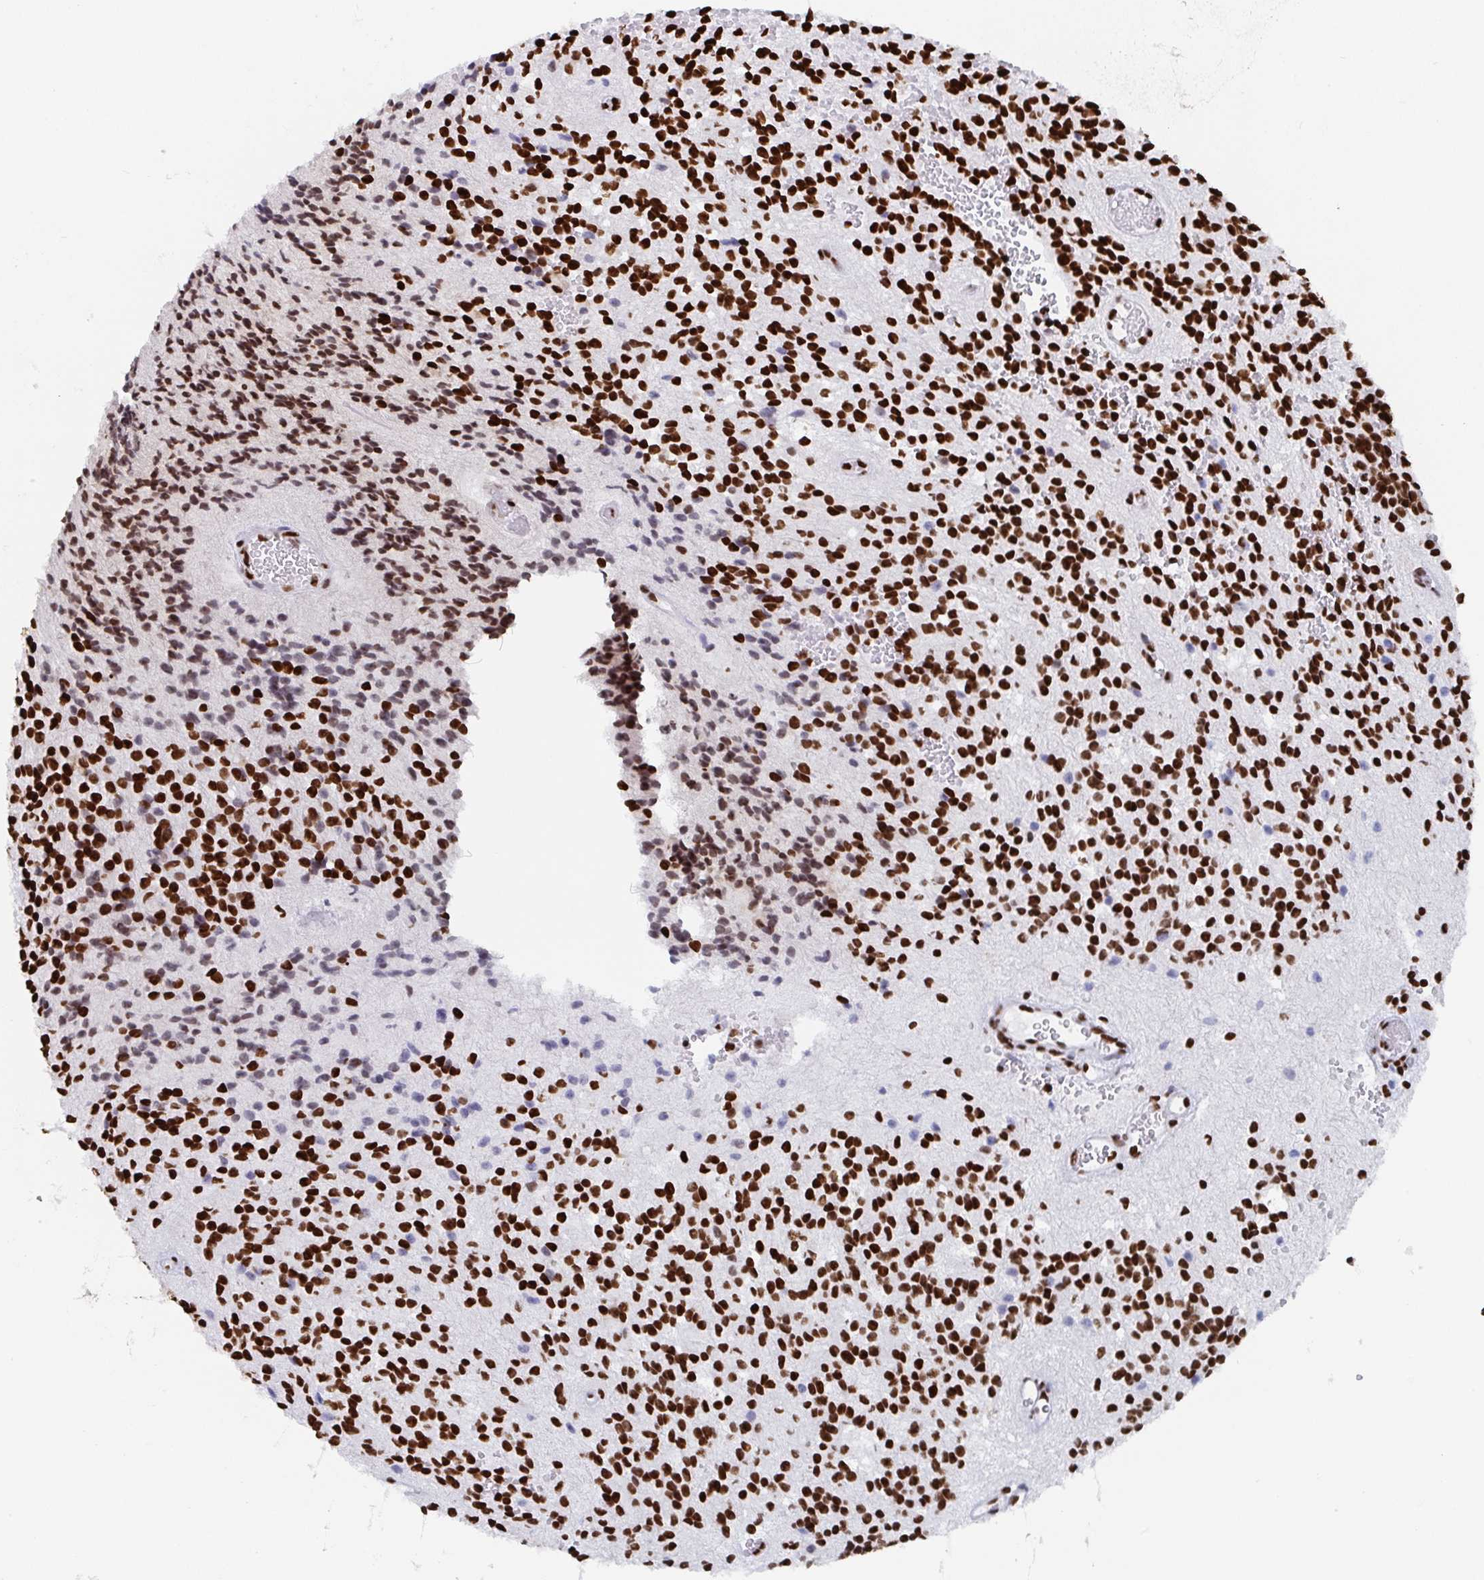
{"staining": {"intensity": "strong", "quantity": ">75%", "location": "nuclear"}, "tissue": "glioma", "cell_type": "Tumor cells", "image_type": "cancer", "snomed": [{"axis": "morphology", "description": "Glioma, malignant, Low grade"}, {"axis": "topography", "description": "Brain"}], "caption": "Glioma tissue shows strong nuclear positivity in about >75% of tumor cells, visualized by immunohistochemistry. The staining was performed using DAB (3,3'-diaminobenzidine) to visualize the protein expression in brown, while the nuclei were stained in blue with hematoxylin (Magnification: 20x).", "gene": "EWSR1", "patient": {"sex": "male", "age": 31}}